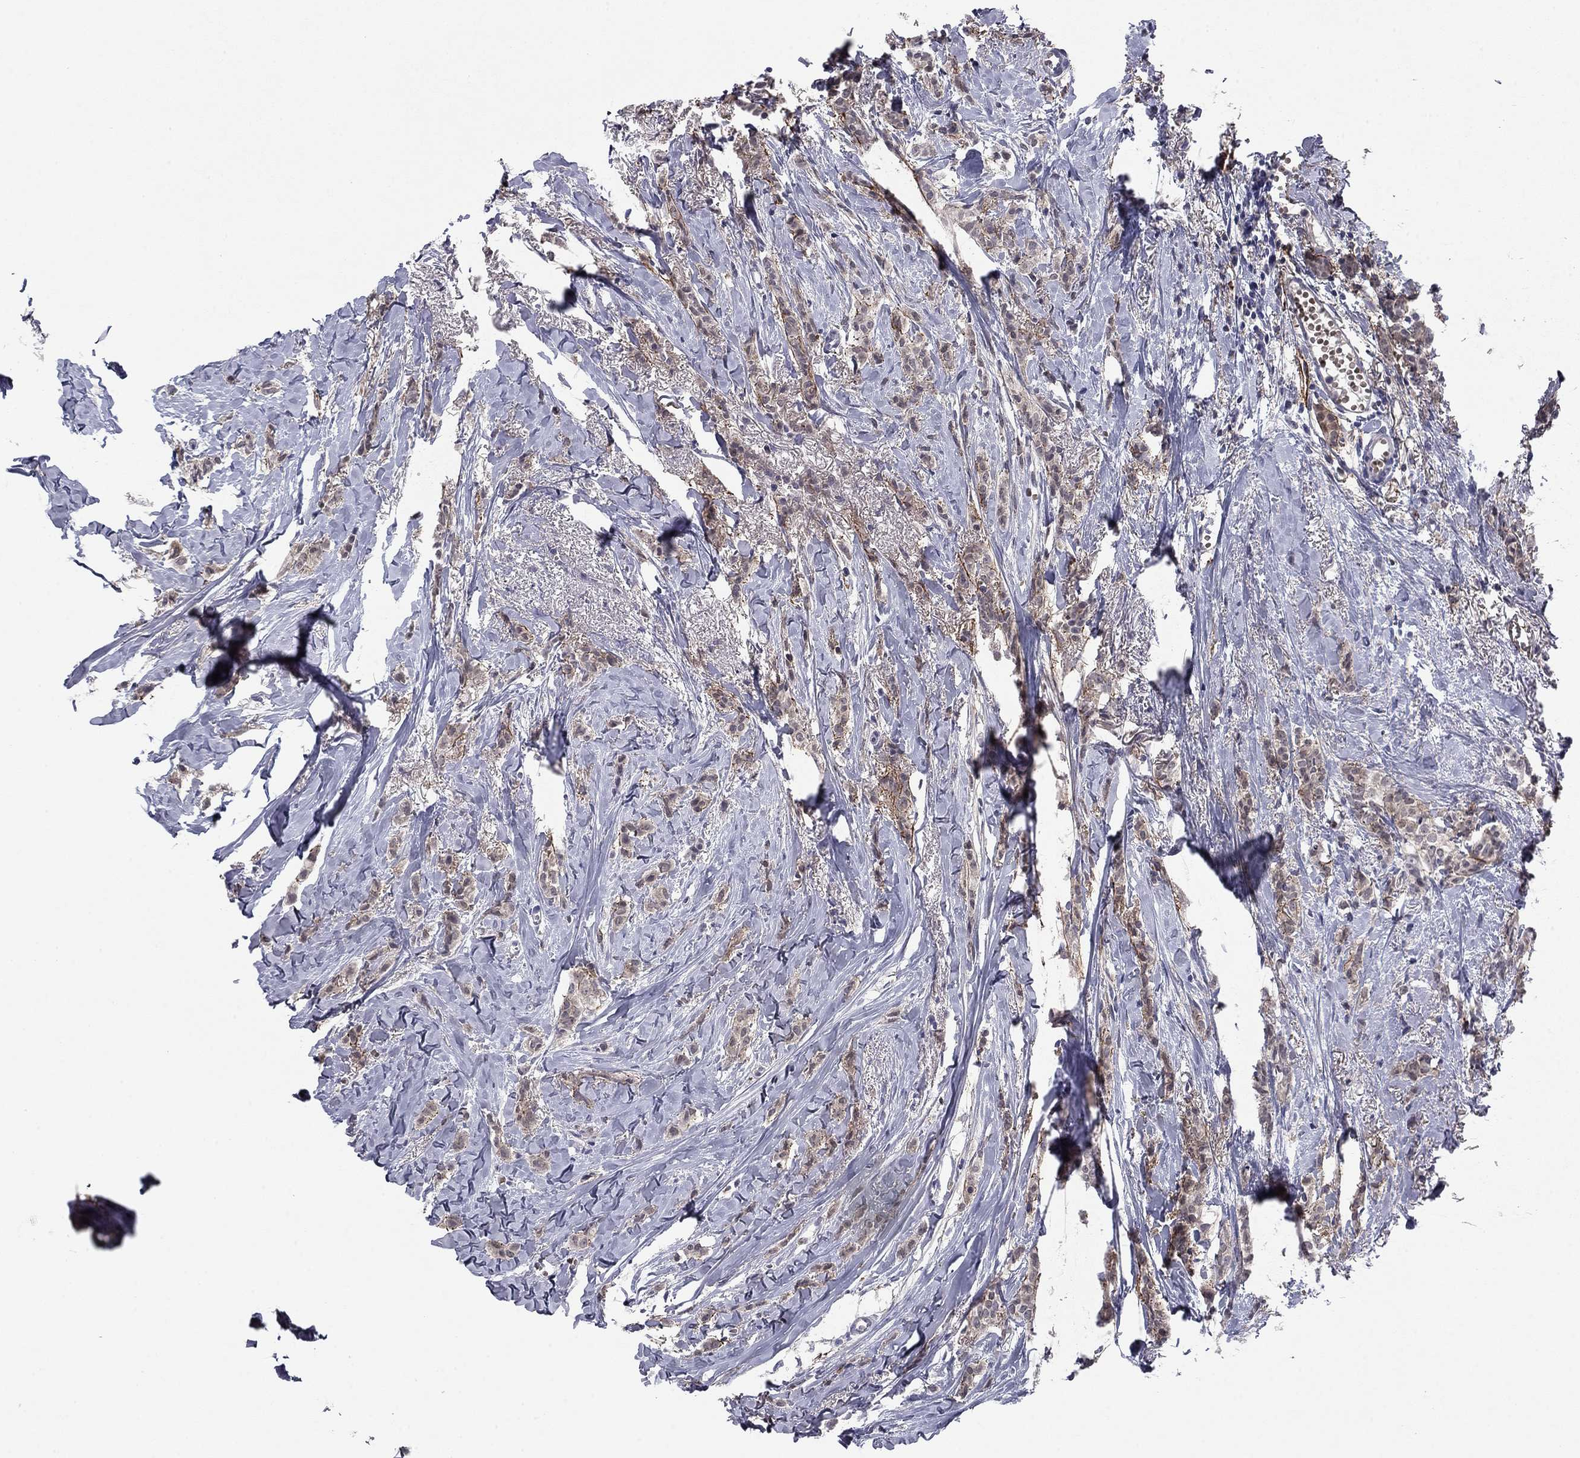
{"staining": {"intensity": "weak", "quantity": "25%-75%", "location": "cytoplasmic/membranous"}, "tissue": "breast cancer", "cell_type": "Tumor cells", "image_type": "cancer", "snomed": [{"axis": "morphology", "description": "Duct carcinoma"}, {"axis": "topography", "description": "Breast"}], "caption": "High-magnification brightfield microscopy of breast cancer (intraductal carcinoma) stained with DAB (3,3'-diaminobenzidine) (brown) and counterstained with hematoxylin (blue). tumor cells exhibit weak cytoplasmic/membranous staining is appreciated in about25%-75% of cells. (IHC, brightfield microscopy, high magnification).", "gene": "REXO5", "patient": {"sex": "female", "age": 85}}